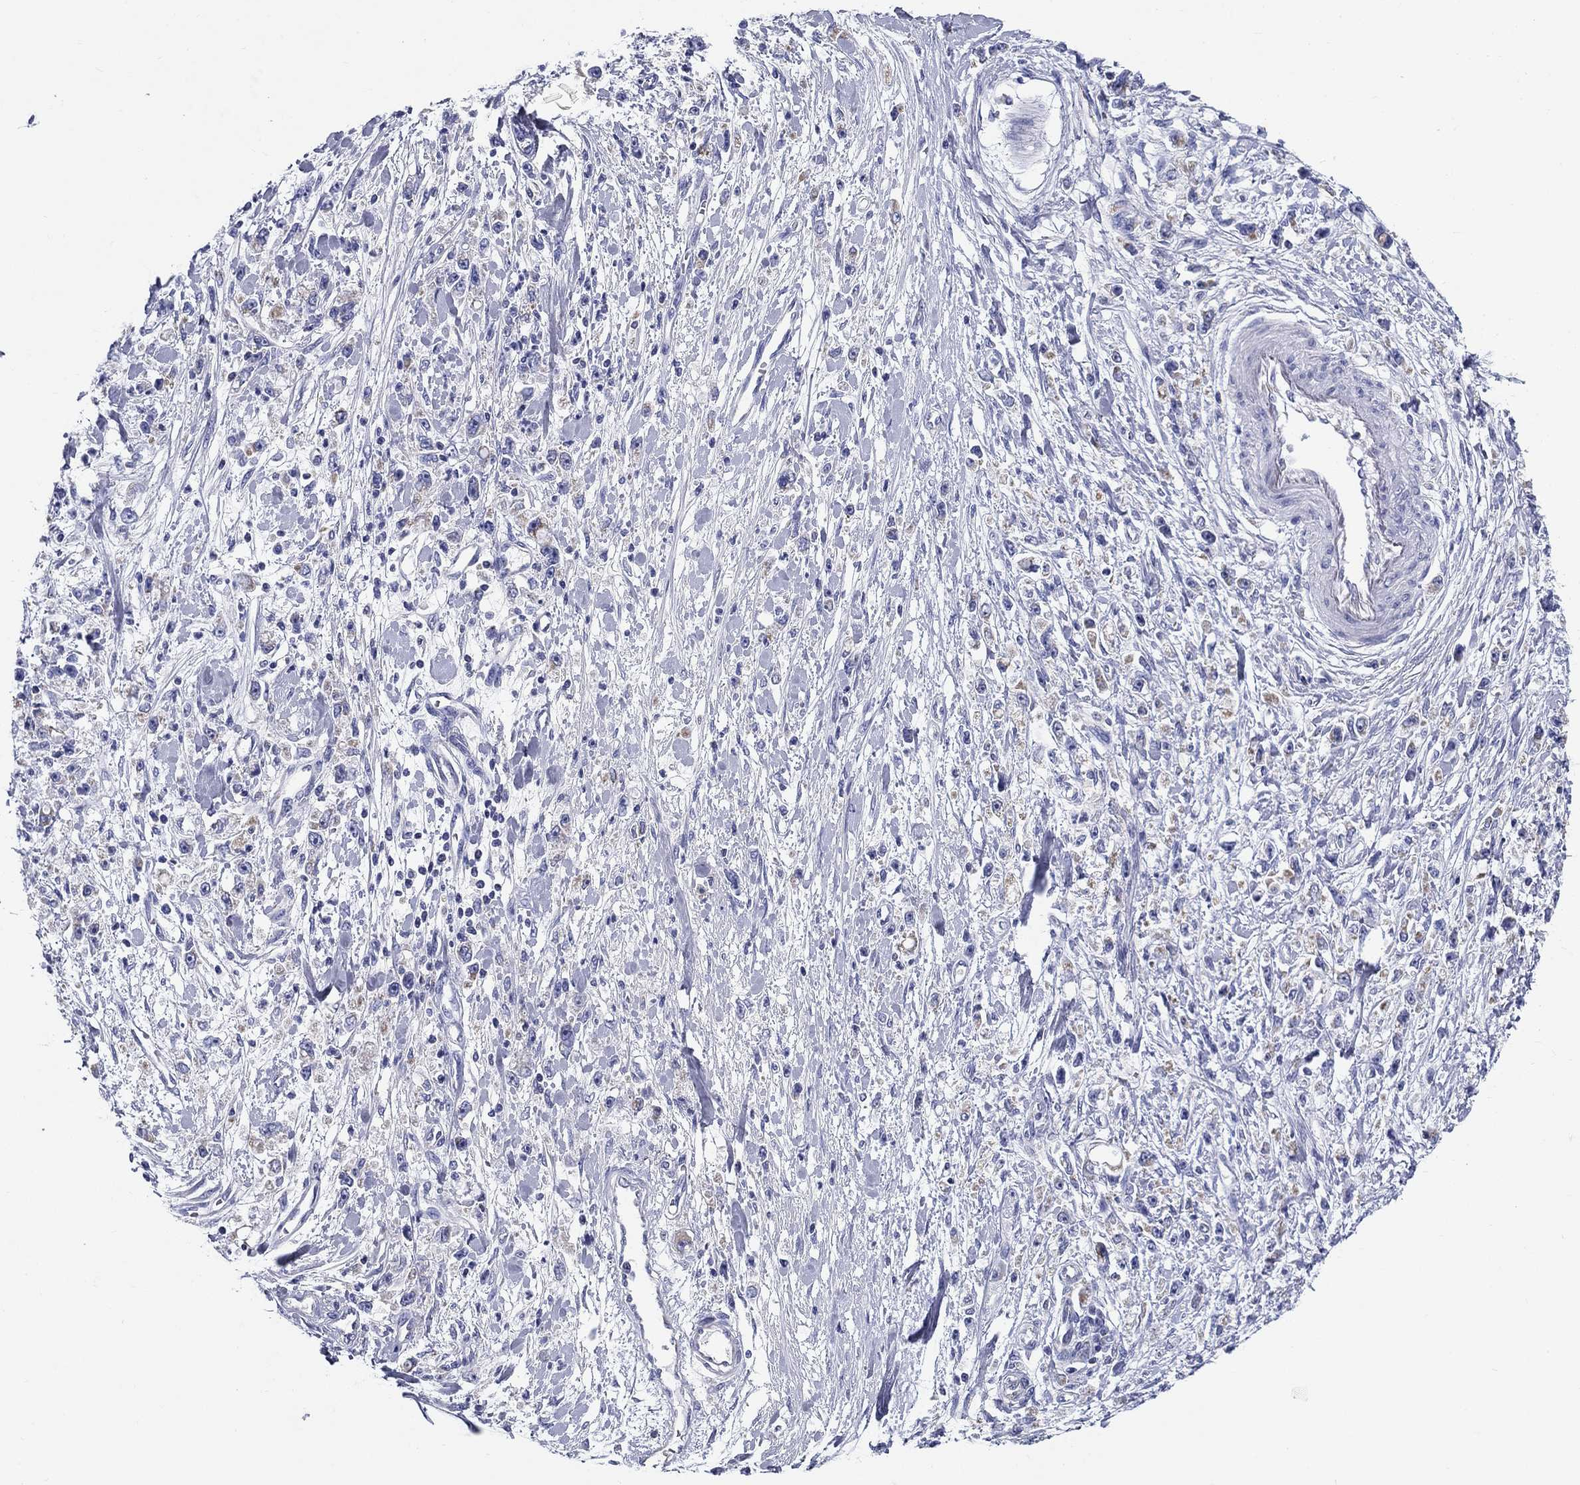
{"staining": {"intensity": "negative", "quantity": "none", "location": "none"}, "tissue": "stomach cancer", "cell_type": "Tumor cells", "image_type": "cancer", "snomed": [{"axis": "morphology", "description": "Adenocarcinoma, NOS"}, {"axis": "topography", "description": "Stomach"}], "caption": "This is an immunohistochemistry micrograph of stomach cancer (adenocarcinoma). There is no positivity in tumor cells.", "gene": "UPB1", "patient": {"sex": "female", "age": 59}}